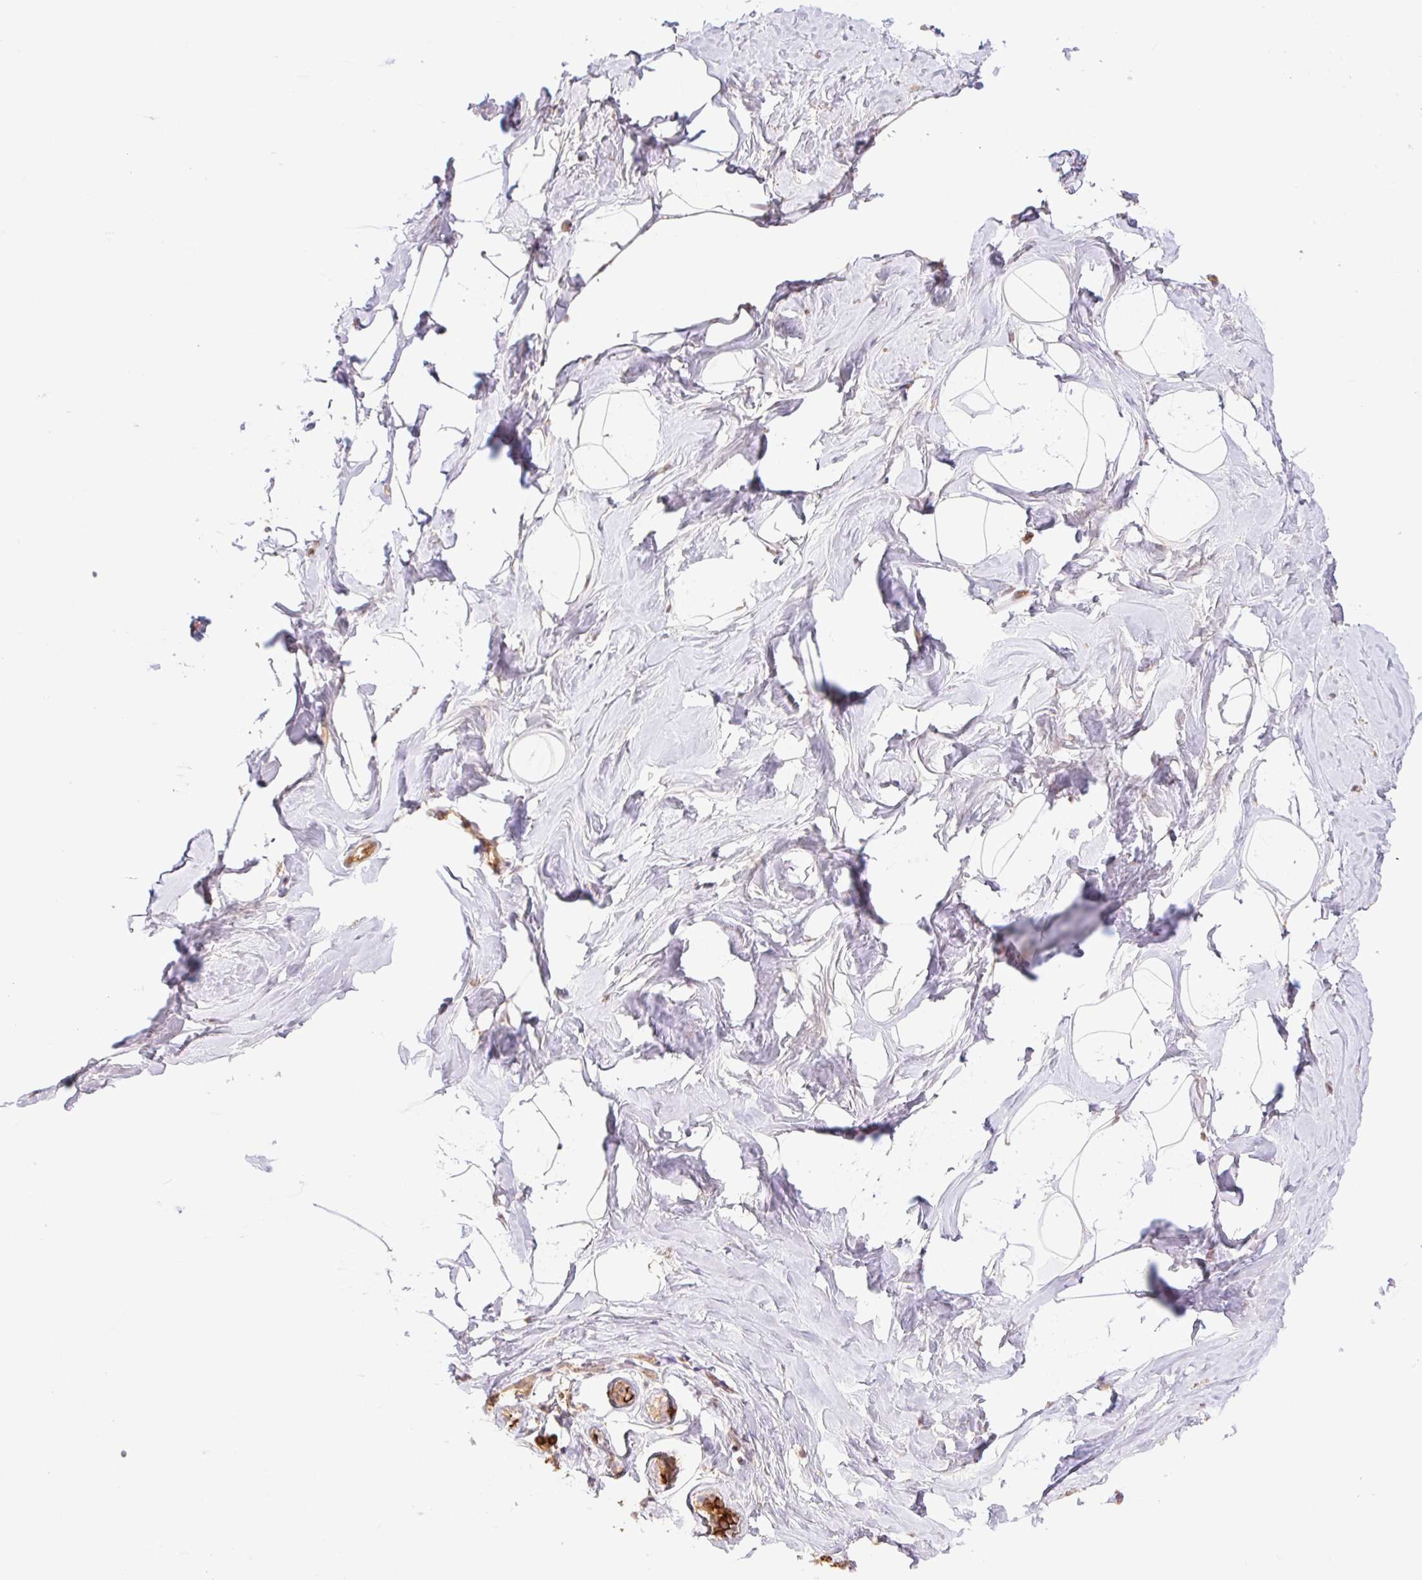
{"staining": {"intensity": "negative", "quantity": "none", "location": "none"}, "tissue": "breast", "cell_type": "Adipocytes", "image_type": "normal", "snomed": [{"axis": "morphology", "description": "Normal tissue, NOS"}, {"axis": "topography", "description": "Breast"}], "caption": "Image shows no significant protein positivity in adipocytes of normal breast.", "gene": "YJU2B", "patient": {"sex": "female", "age": 32}}